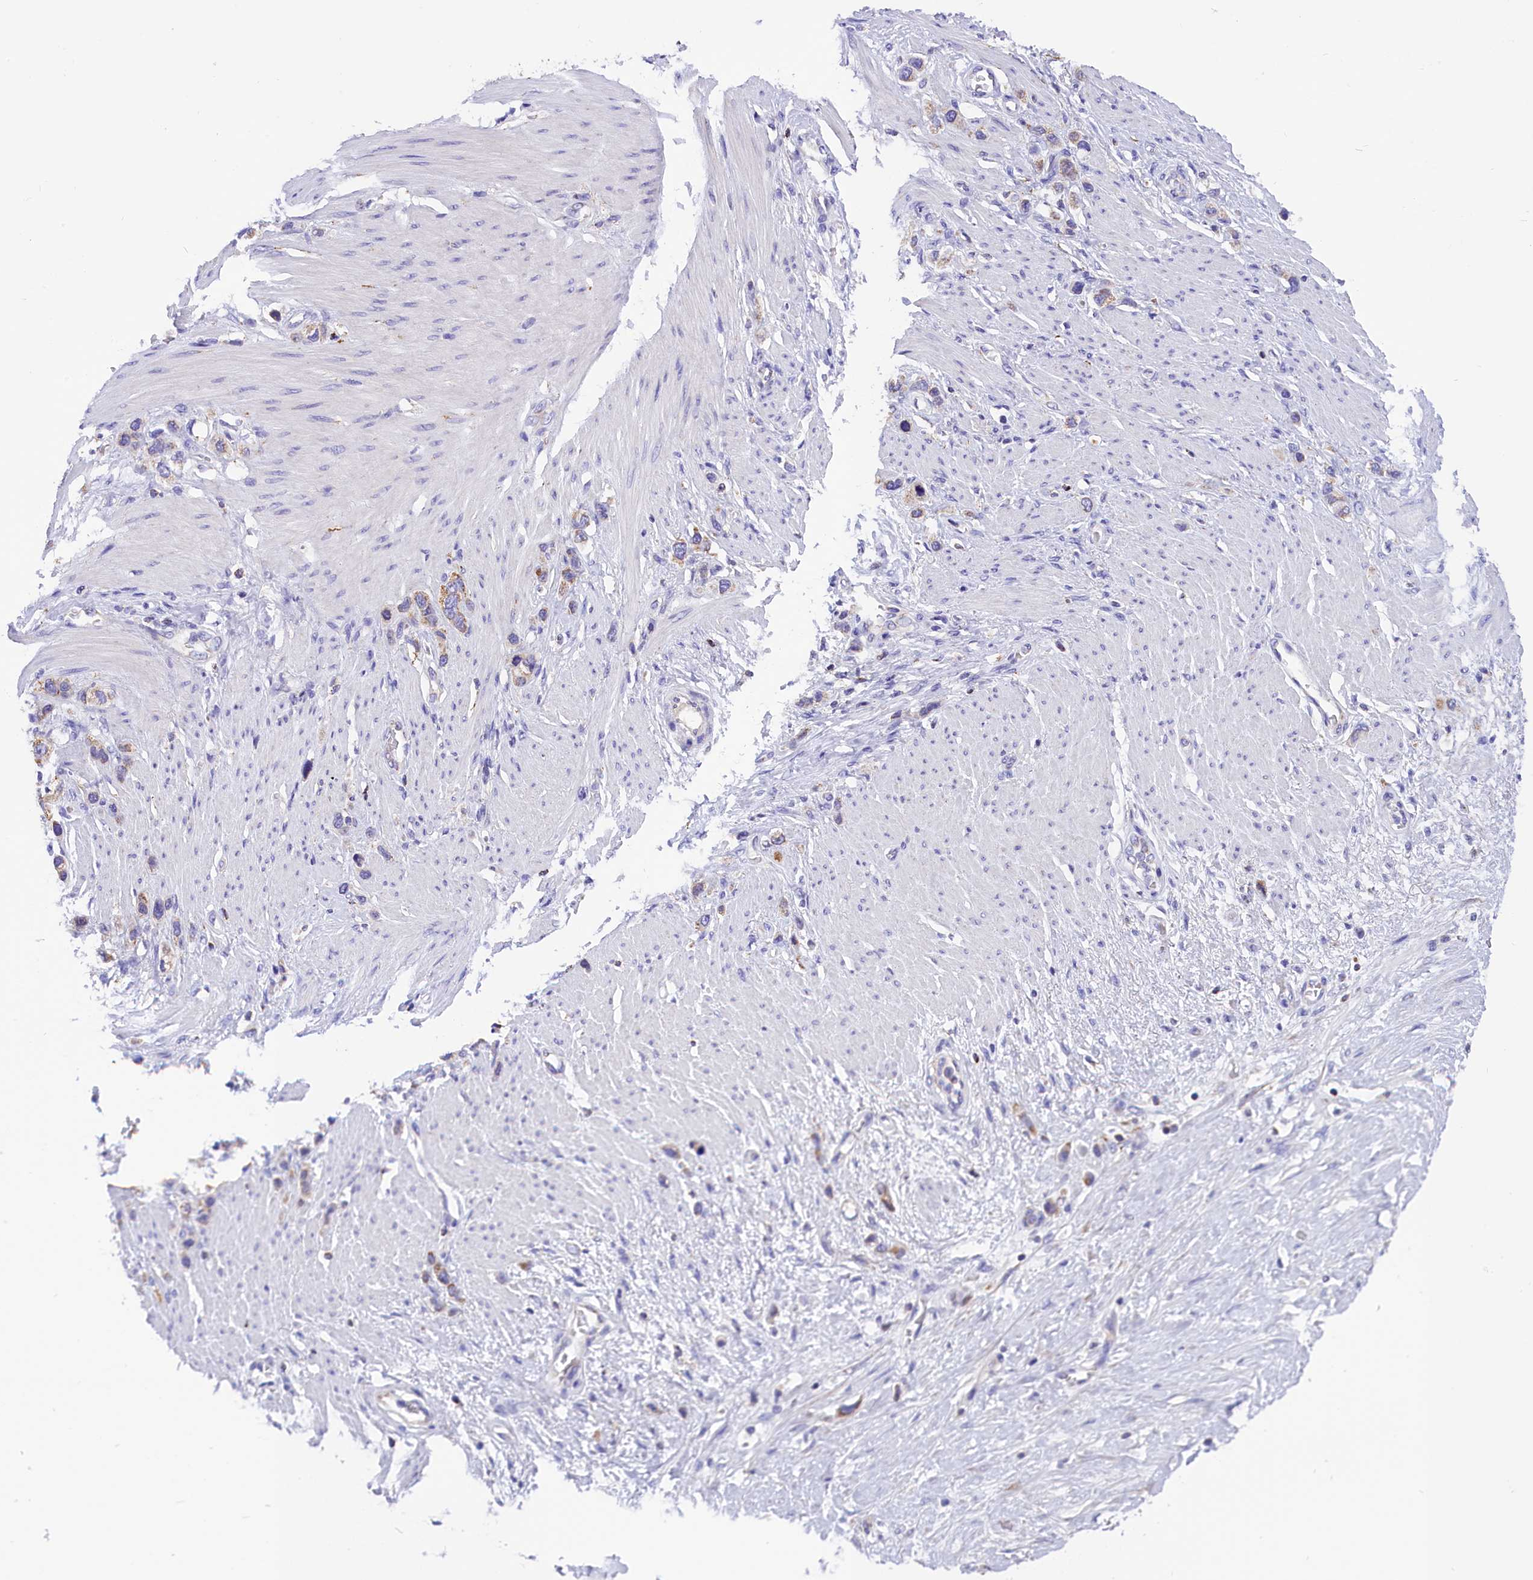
{"staining": {"intensity": "moderate", "quantity": "<25%", "location": "cytoplasmic/membranous"}, "tissue": "stomach cancer", "cell_type": "Tumor cells", "image_type": "cancer", "snomed": [{"axis": "morphology", "description": "Adenocarcinoma, NOS"}, {"axis": "morphology", "description": "Adenocarcinoma, High grade"}, {"axis": "topography", "description": "Stomach, upper"}, {"axis": "topography", "description": "Stomach, lower"}], "caption": "High-magnification brightfield microscopy of stomach high-grade adenocarcinoma stained with DAB (3,3'-diaminobenzidine) (brown) and counterstained with hematoxylin (blue). tumor cells exhibit moderate cytoplasmic/membranous staining is identified in about<25% of cells. (DAB IHC with brightfield microscopy, high magnification).", "gene": "ABAT", "patient": {"sex": "female", "age": 65}}